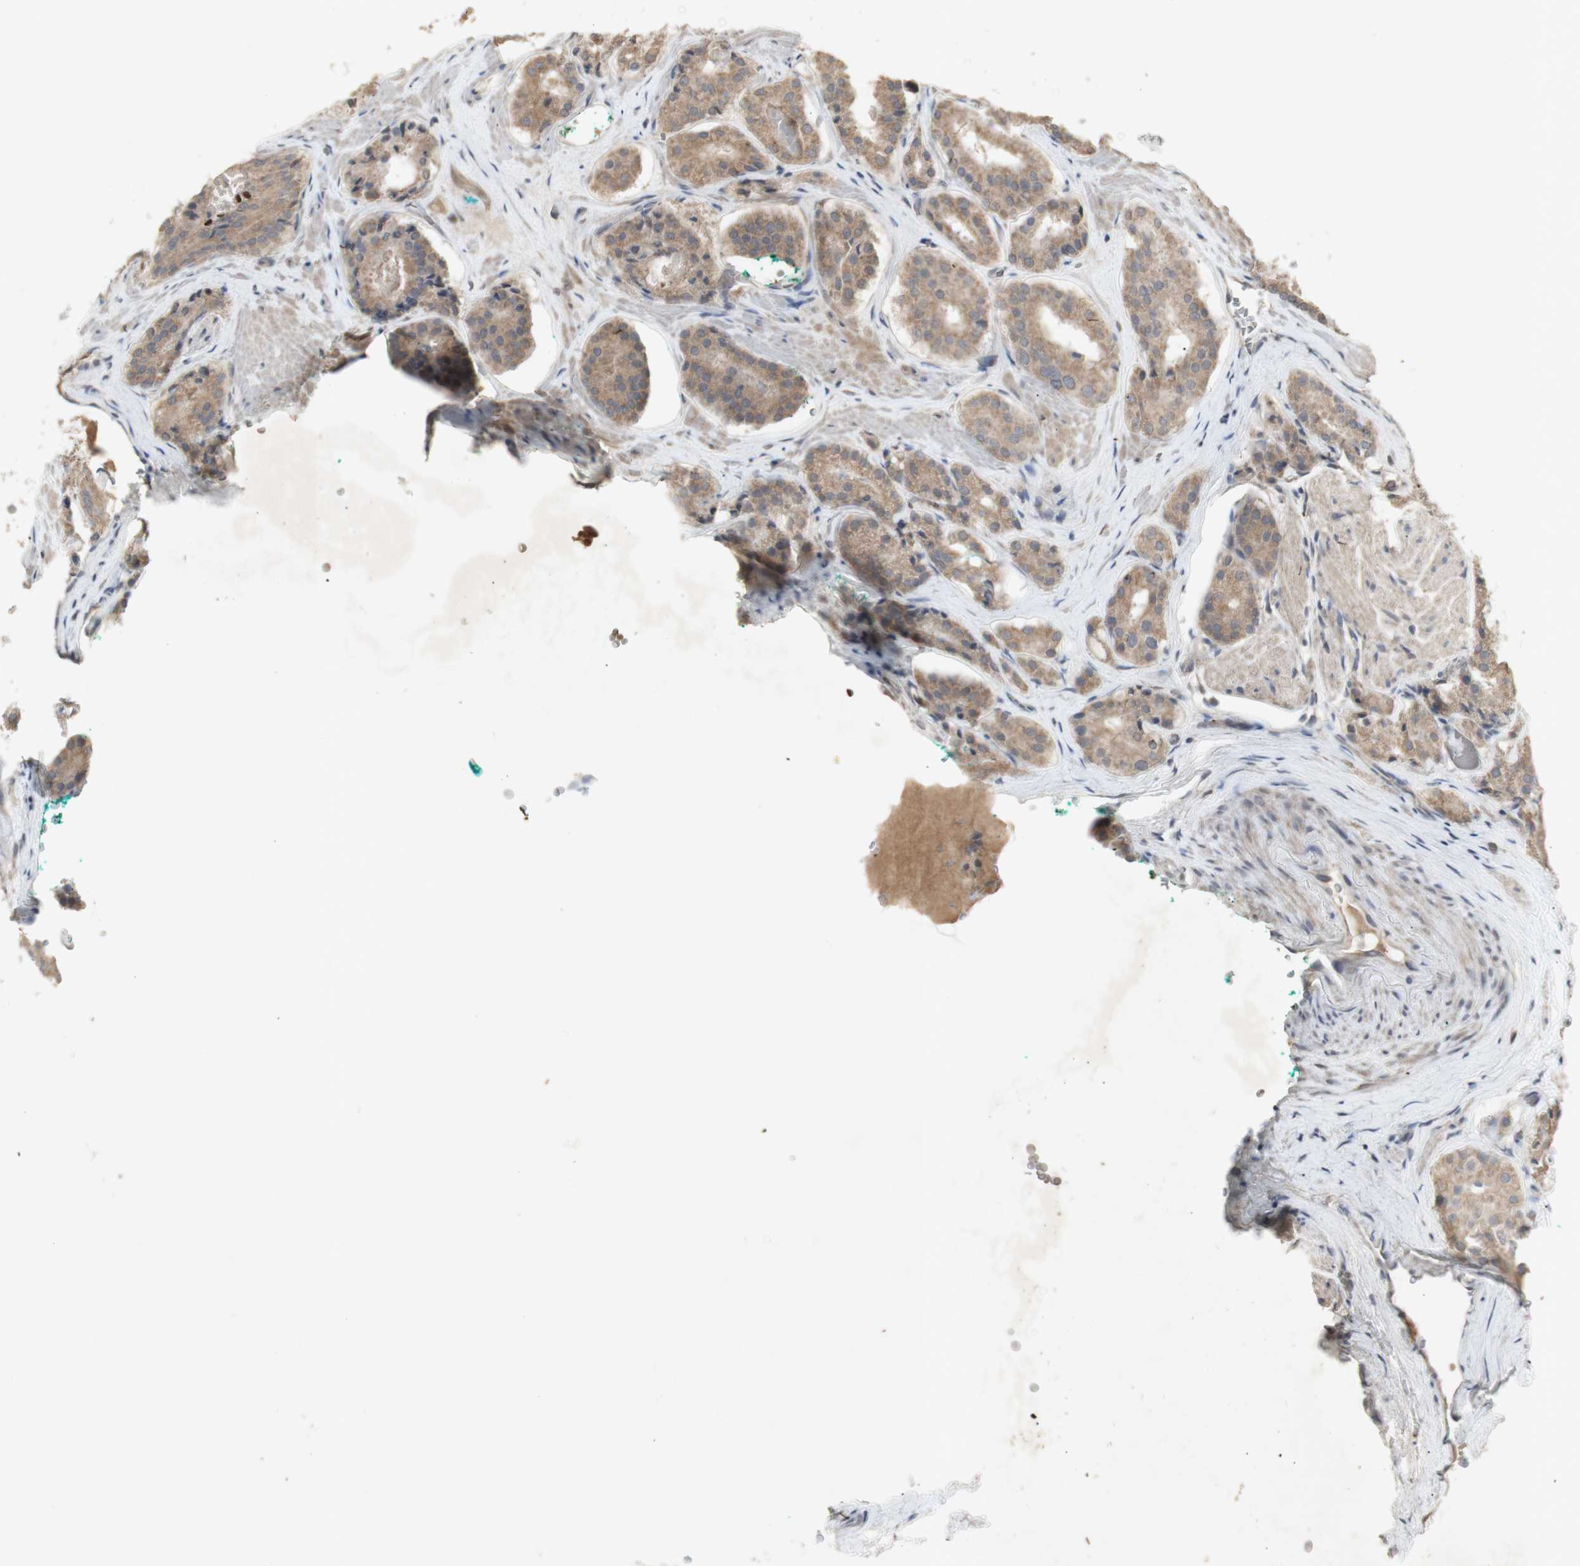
{"staining": {"intensity": "moderate", "quantity": ">75%", "location": "cytoplasmic/membranous"}, "tissue": "prostate cancer", "cell_type": "Tumor cells", "image_type": "cancer", "snomed": [{"axis": "morphology", "description": "Adenocarcinoma, High grade"}, {"axis": "topography", "description": "Prostate"}], "caption": "Prostate high-grade adenocarcinoma was stained to show a protein in brown. There is medium levels of moderate cytoplasmic/membranous expression in about >75% of tumor cells.", "gene": "INS", "patient": {"sex": "male", "age": 60}}